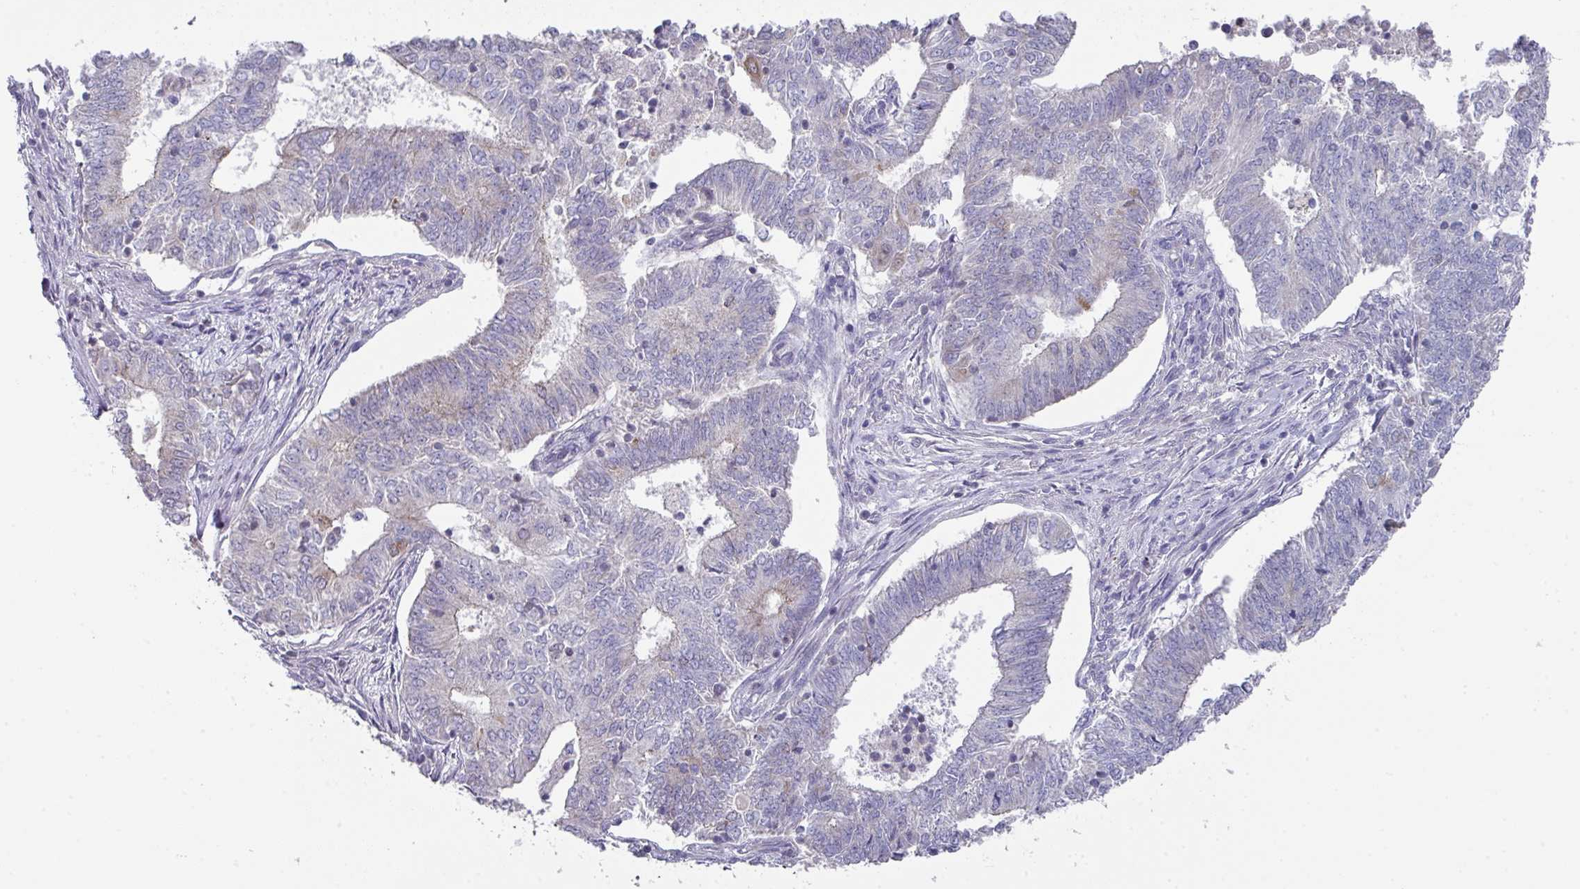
{"staining": {"intensity": "weak", "quantity": "<25%", "location": "cytoplasmic/membranous"}, "tissue": "endometrial cancer", "cell_type": "Tumor cells", "image_type": "cancer", "snomed": [{"axis": "morphology", "description": "Adenocarcinoma, NOS"}, {"axis": "topography", "description": "Endometrium"}], "caption": "The micrograph demonstrates no staining of tumor cells in adenocarcinoma (endometrial).", "gene": "DCAF12L2", "patient": {"sex": "female", "age": 62}}